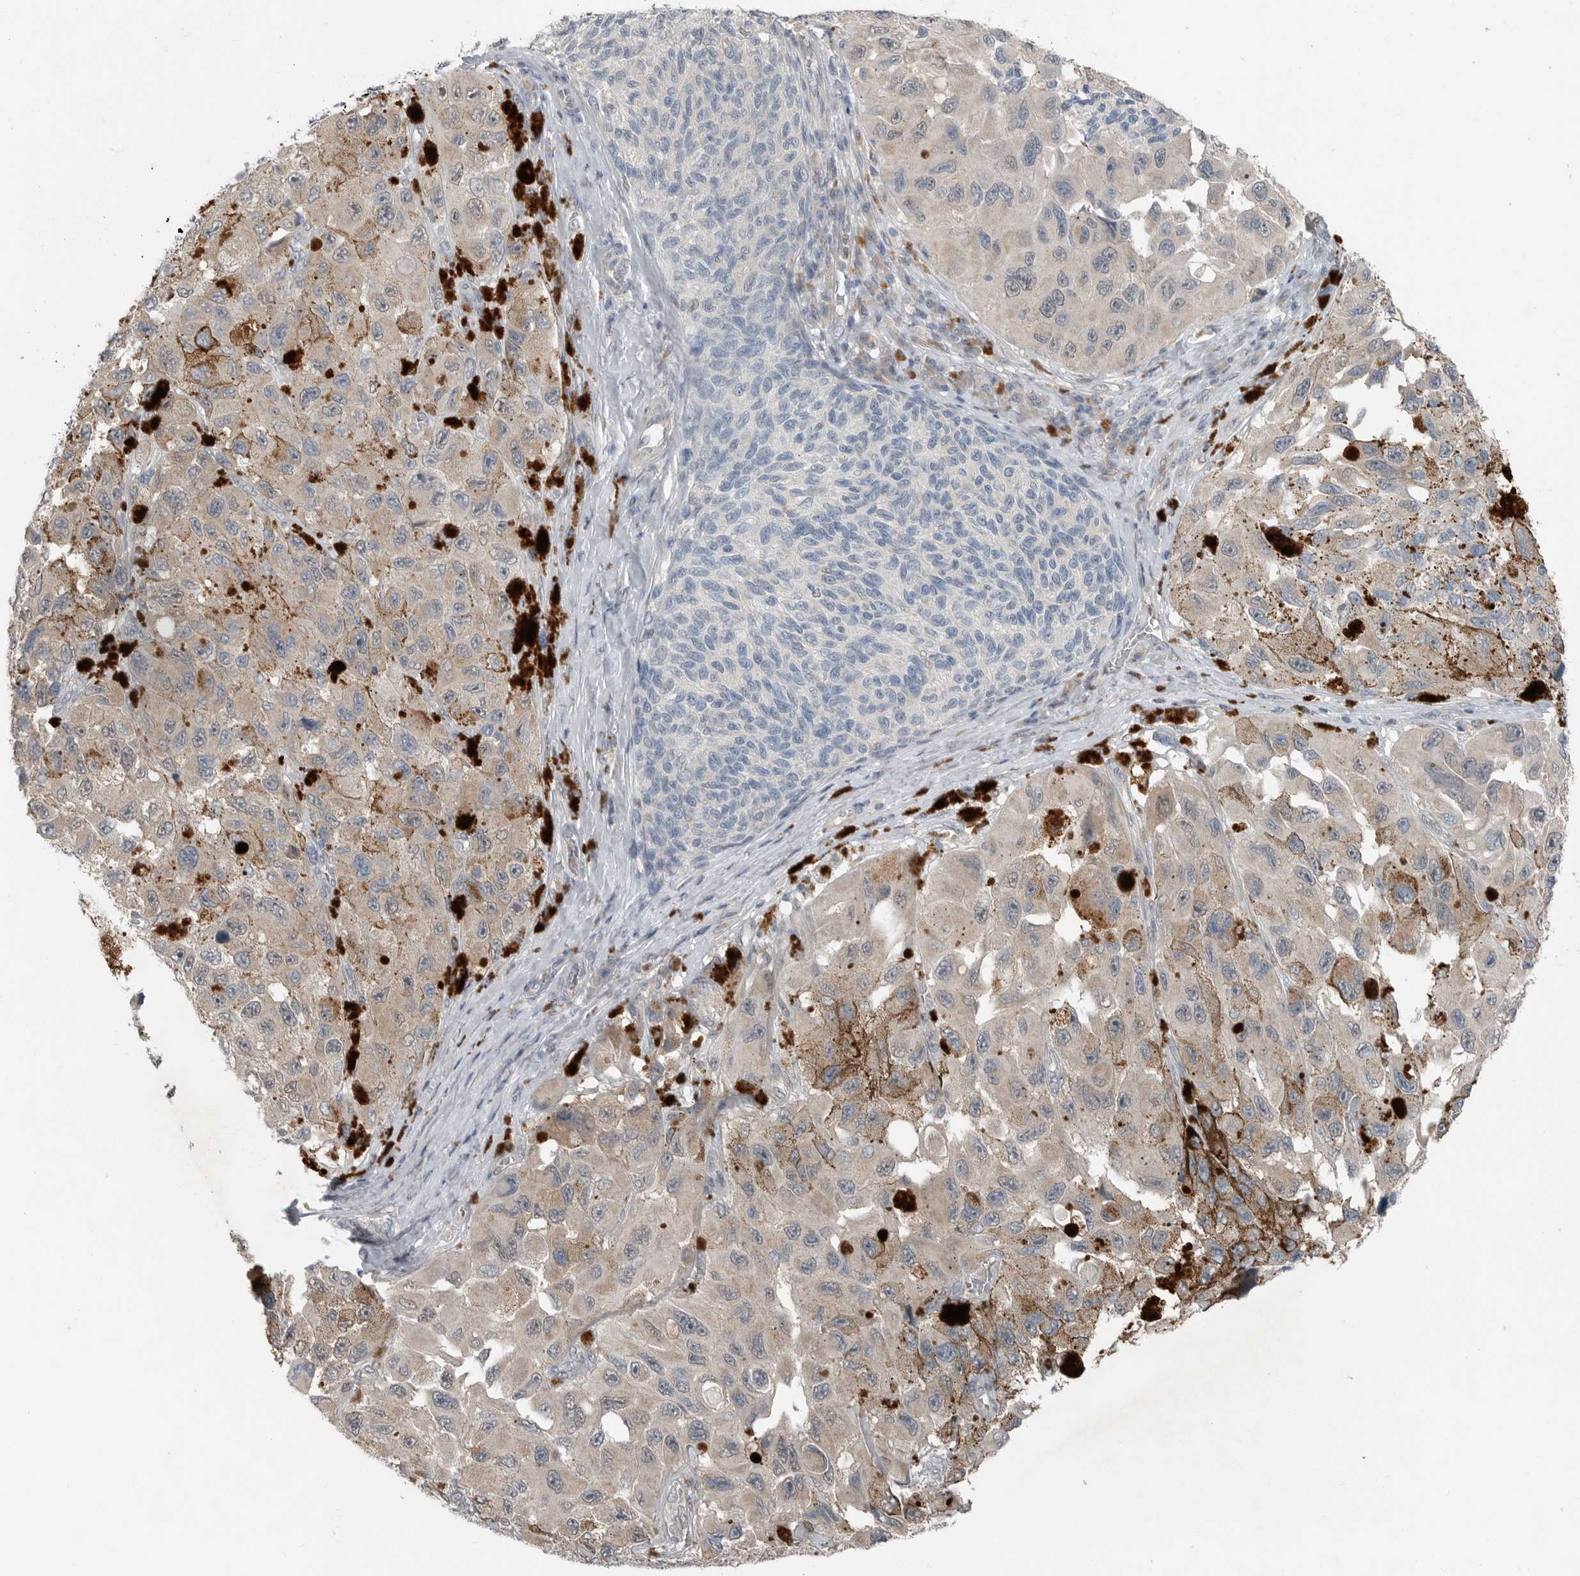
{"staining": {"intensity": "weak", "quantity": "25%-75%", "location": "cytoplasmic/membranous"}, "tissue": "melanoma", "cell_type": "Tumor cells", "image_type": "cancer", "snomed": [{"axis": "morphology", "description": "Malignant melanoma, NOS"}, {"axis": "topography", "description": "Skin"}], "caption": "There is low levels of weak cytoplasmic/membranous staining in tumor cells of melanoma, as demonstrated by immunohistochemical staining (brown color).", "gene": "MFAP3L", "patient": {"sex": "female", "age": 73}}